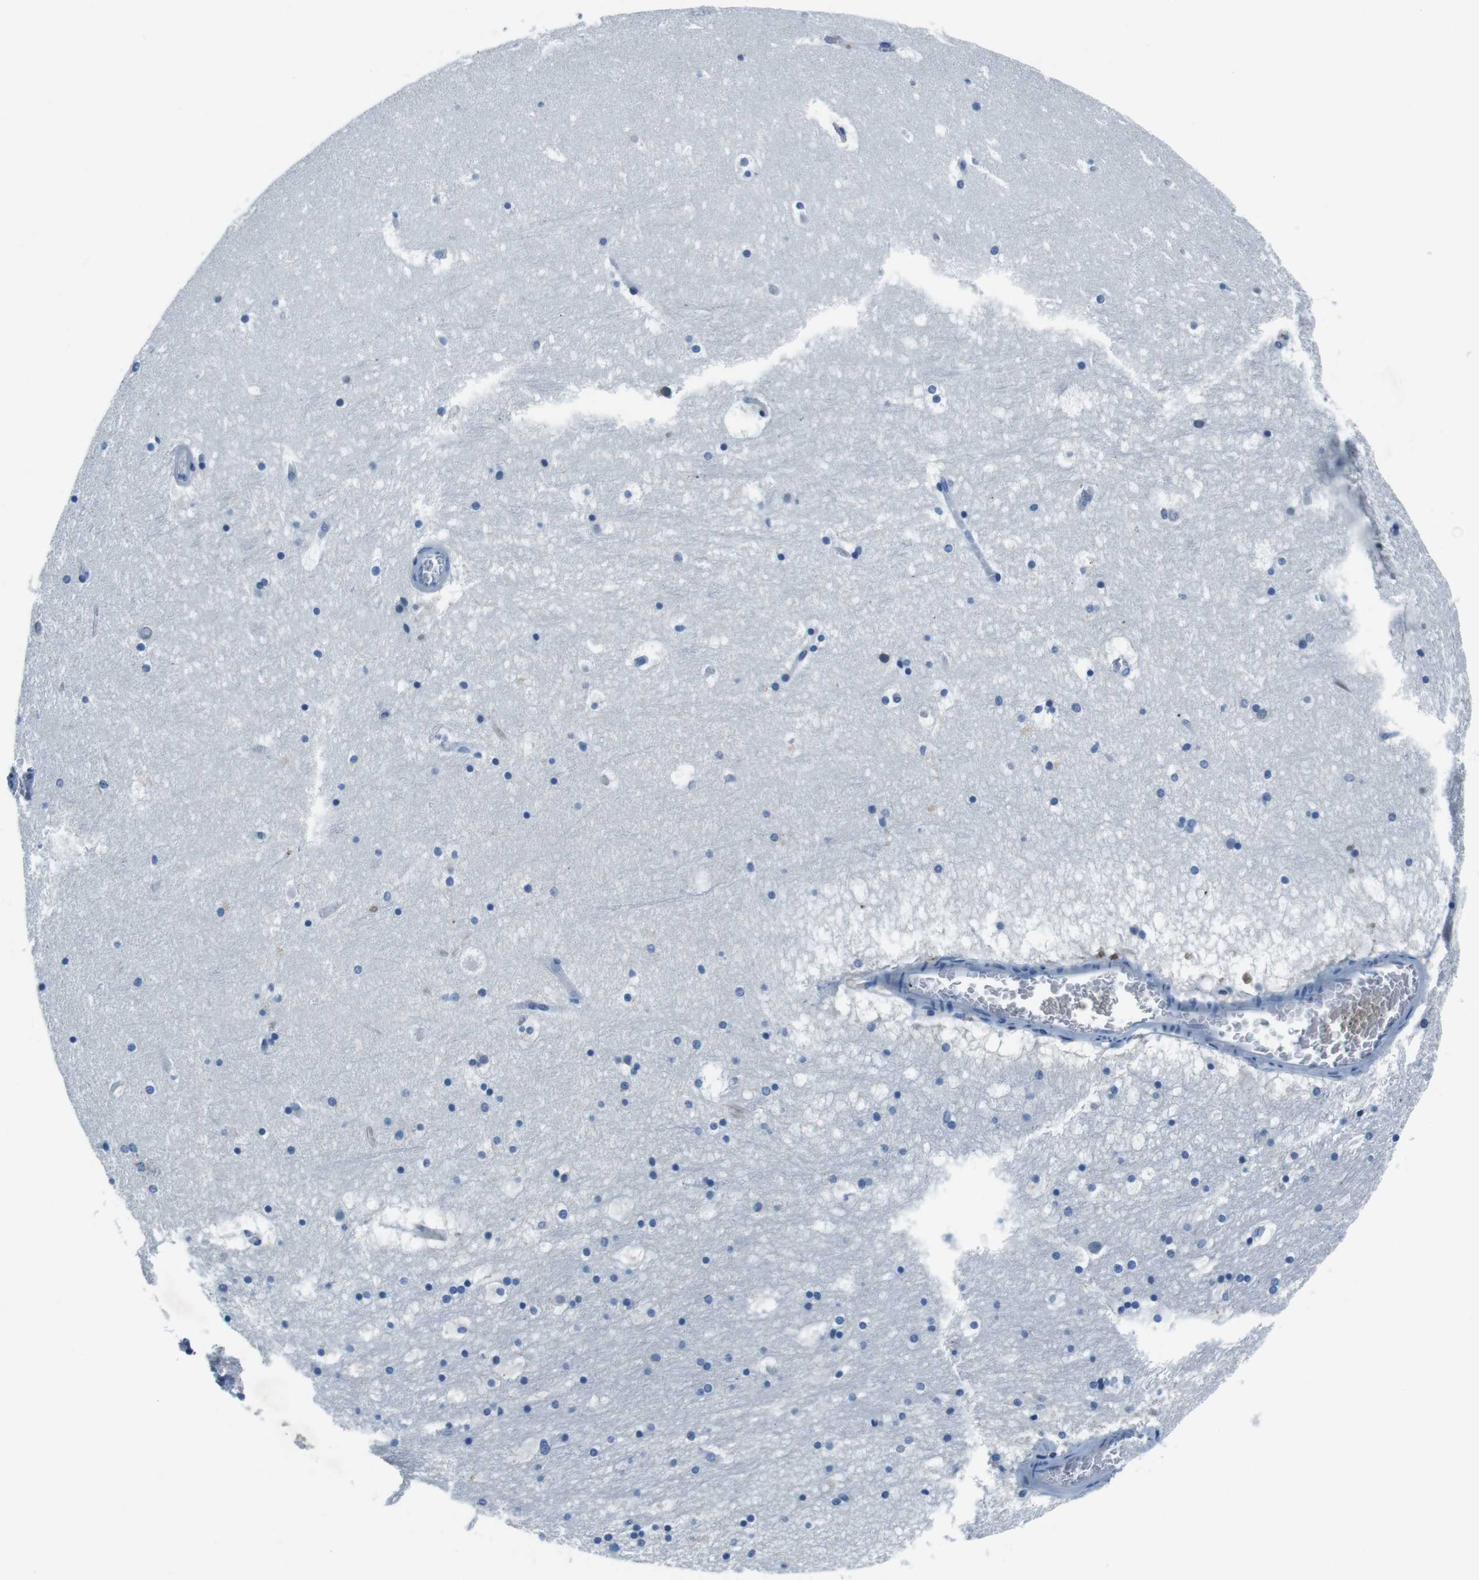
{"staining": {"intensity": "negative", "quantity": "none", "location": "none"}, "tissue": "hippocampus", "cell_type": "Glial cells", "image_type": "normal", "snomed": [{"axis": "morphology", "description": "Normal tissue, NOS"}, {"axis": "topography", "description": "Hippocampus"}], "caption": "High magnification brightfield microscopy of normal hippocampus stained with DAB (brown) and counterstained with hematoxylin (blue): glial cells show no significant staining.", "gene": "TULP3", "patient": {"sex": "male", "age": 45}}